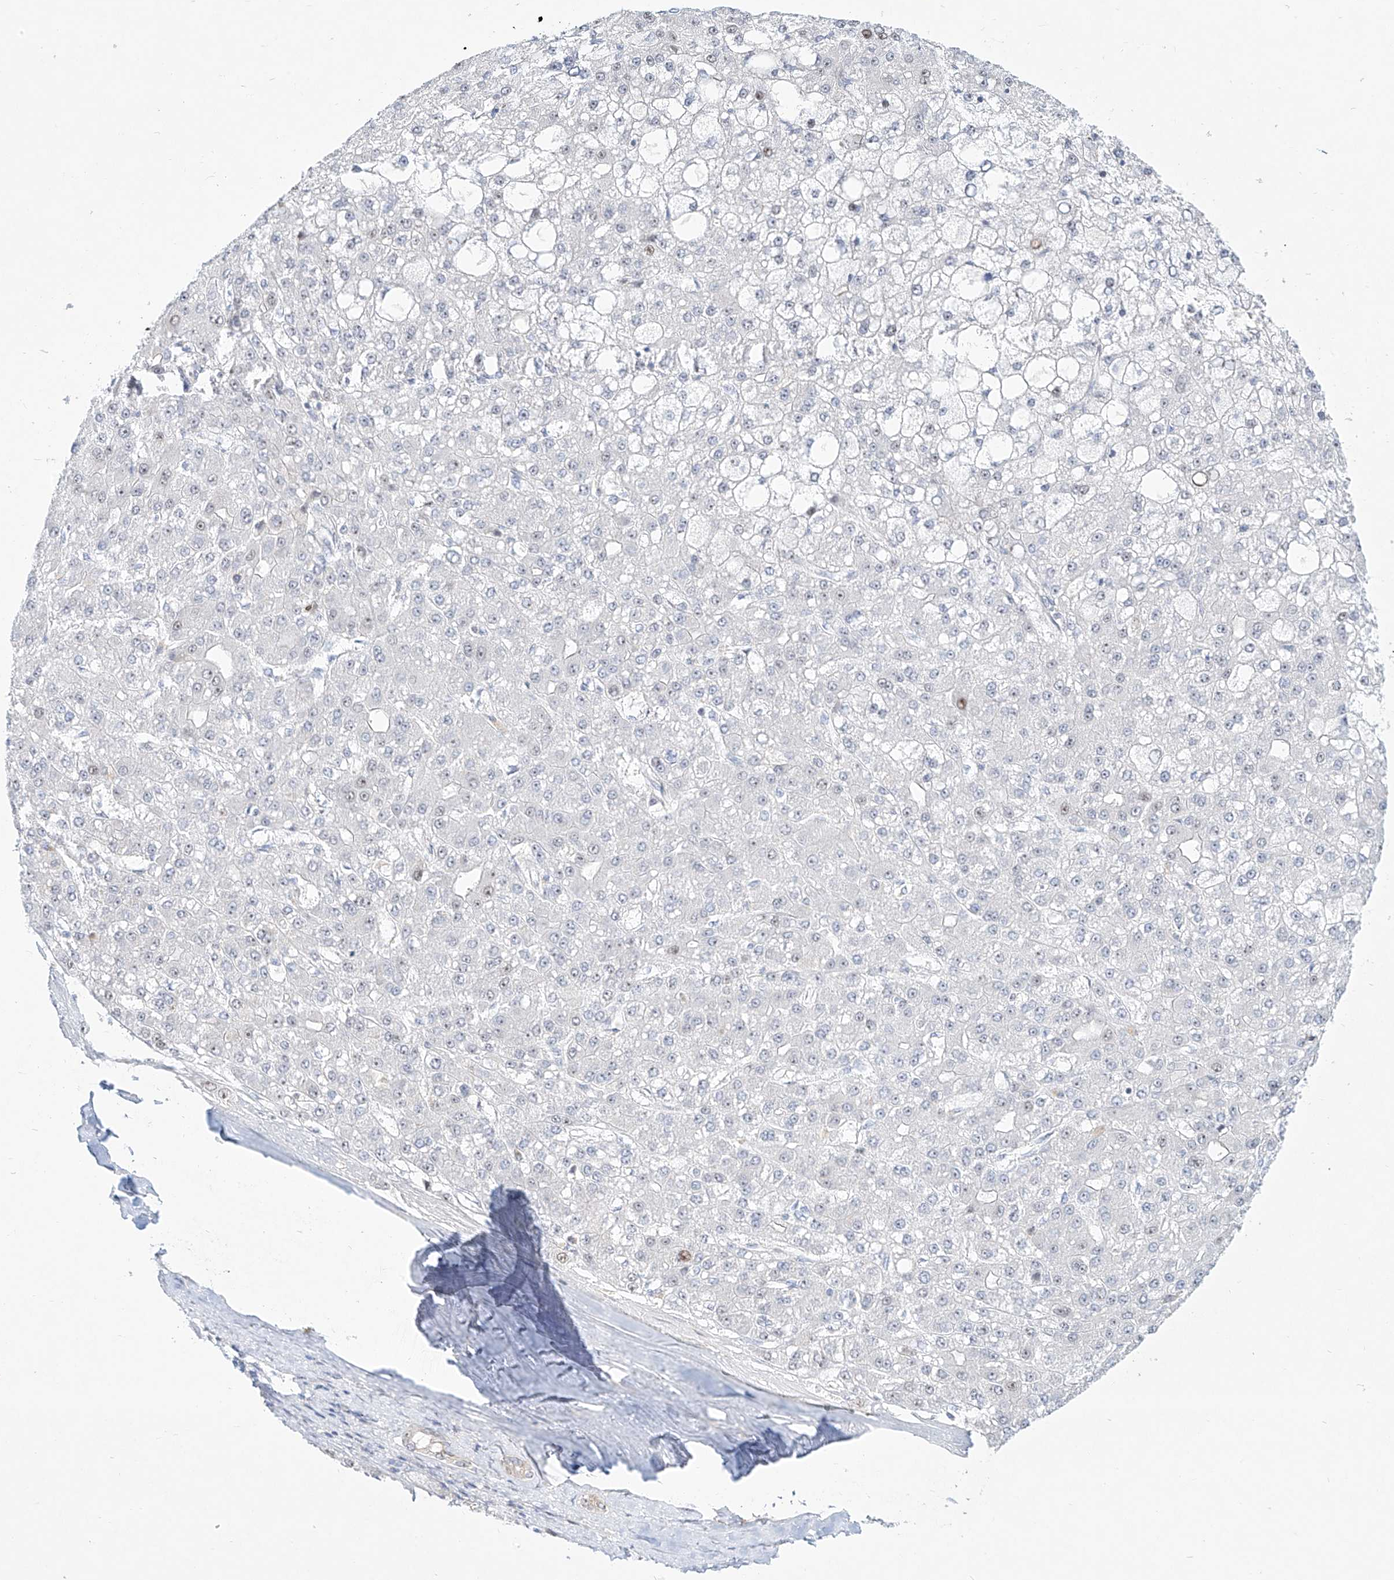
{"staining": {"intensity": "negative", "quantity": "none", "location": "none"}, "tissue": "liver cancer", "cell_type": "Tumor cells", "image_type": "cancer", "snomed": [{"axis": "morphology", "description": "Carcinoma, Hepatocellular, NOS"}, {"axis": "topography", "description": "Liver"}], "caption": "IHC of human liver hepatocellular carcinoma demonstrates no staining in tumor cells.", "gene": "SNU13", "patient": {"sex": "male", "age": 67}}